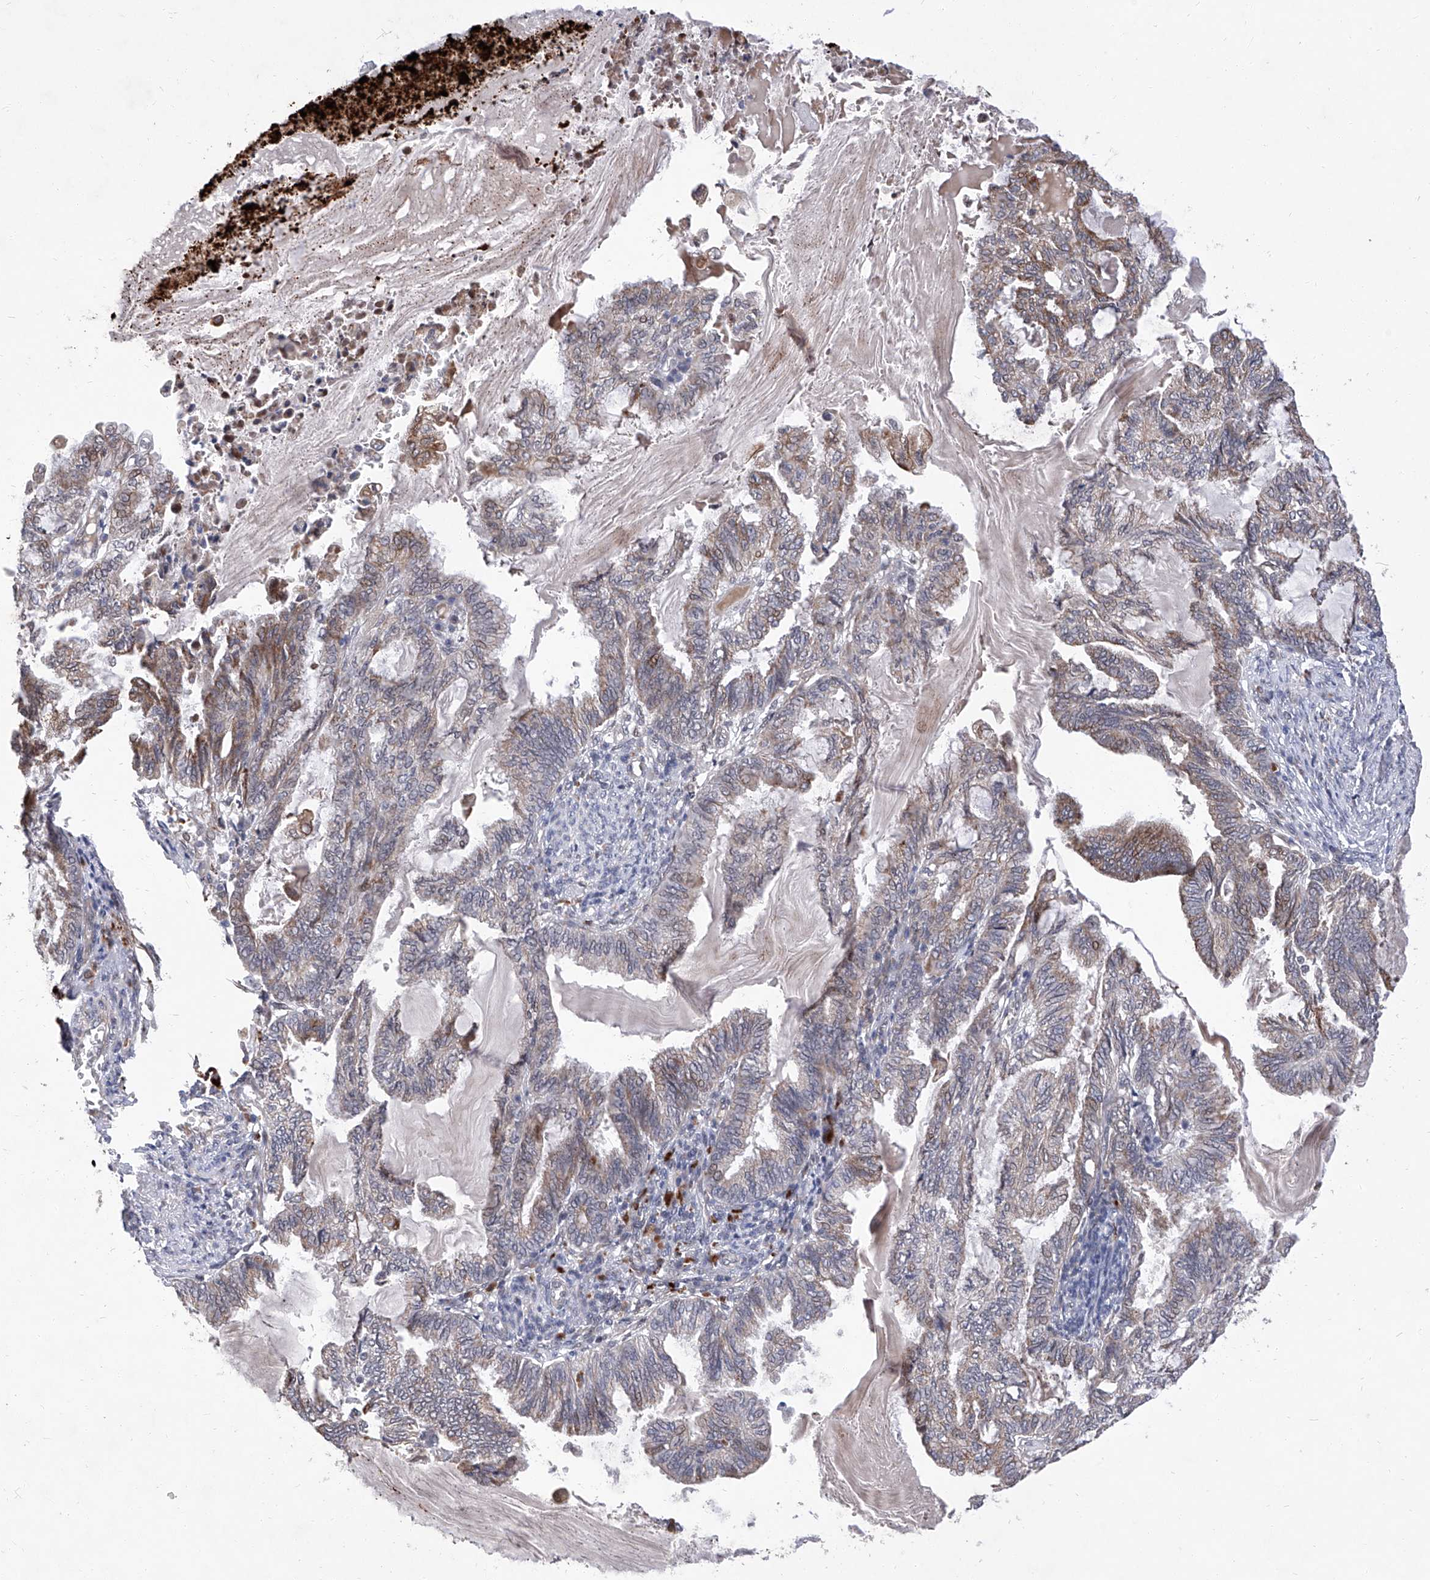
{"staining": {"intensity": "moderate", "quantity": "<25%", "location": "cytoplasmic/membranous"}, "tissue": "endometrial cancer", "cell_type": "Tumor cells", "image_type": "cancer", "snomed": [{"axis": "morphology", "description": "Adenocarcinoma, NOS"}, {"axis": "topography", "description": "Endometrium"}], "caption": "Protein positivity by immunohistochemistry shows moderate cytoplasmic/membranous staining in approximately <25% of tumor cells in endometrial adenocarcinoma.", "gene": "FARP2", "patient": {"sex": "female", "age": 86}}